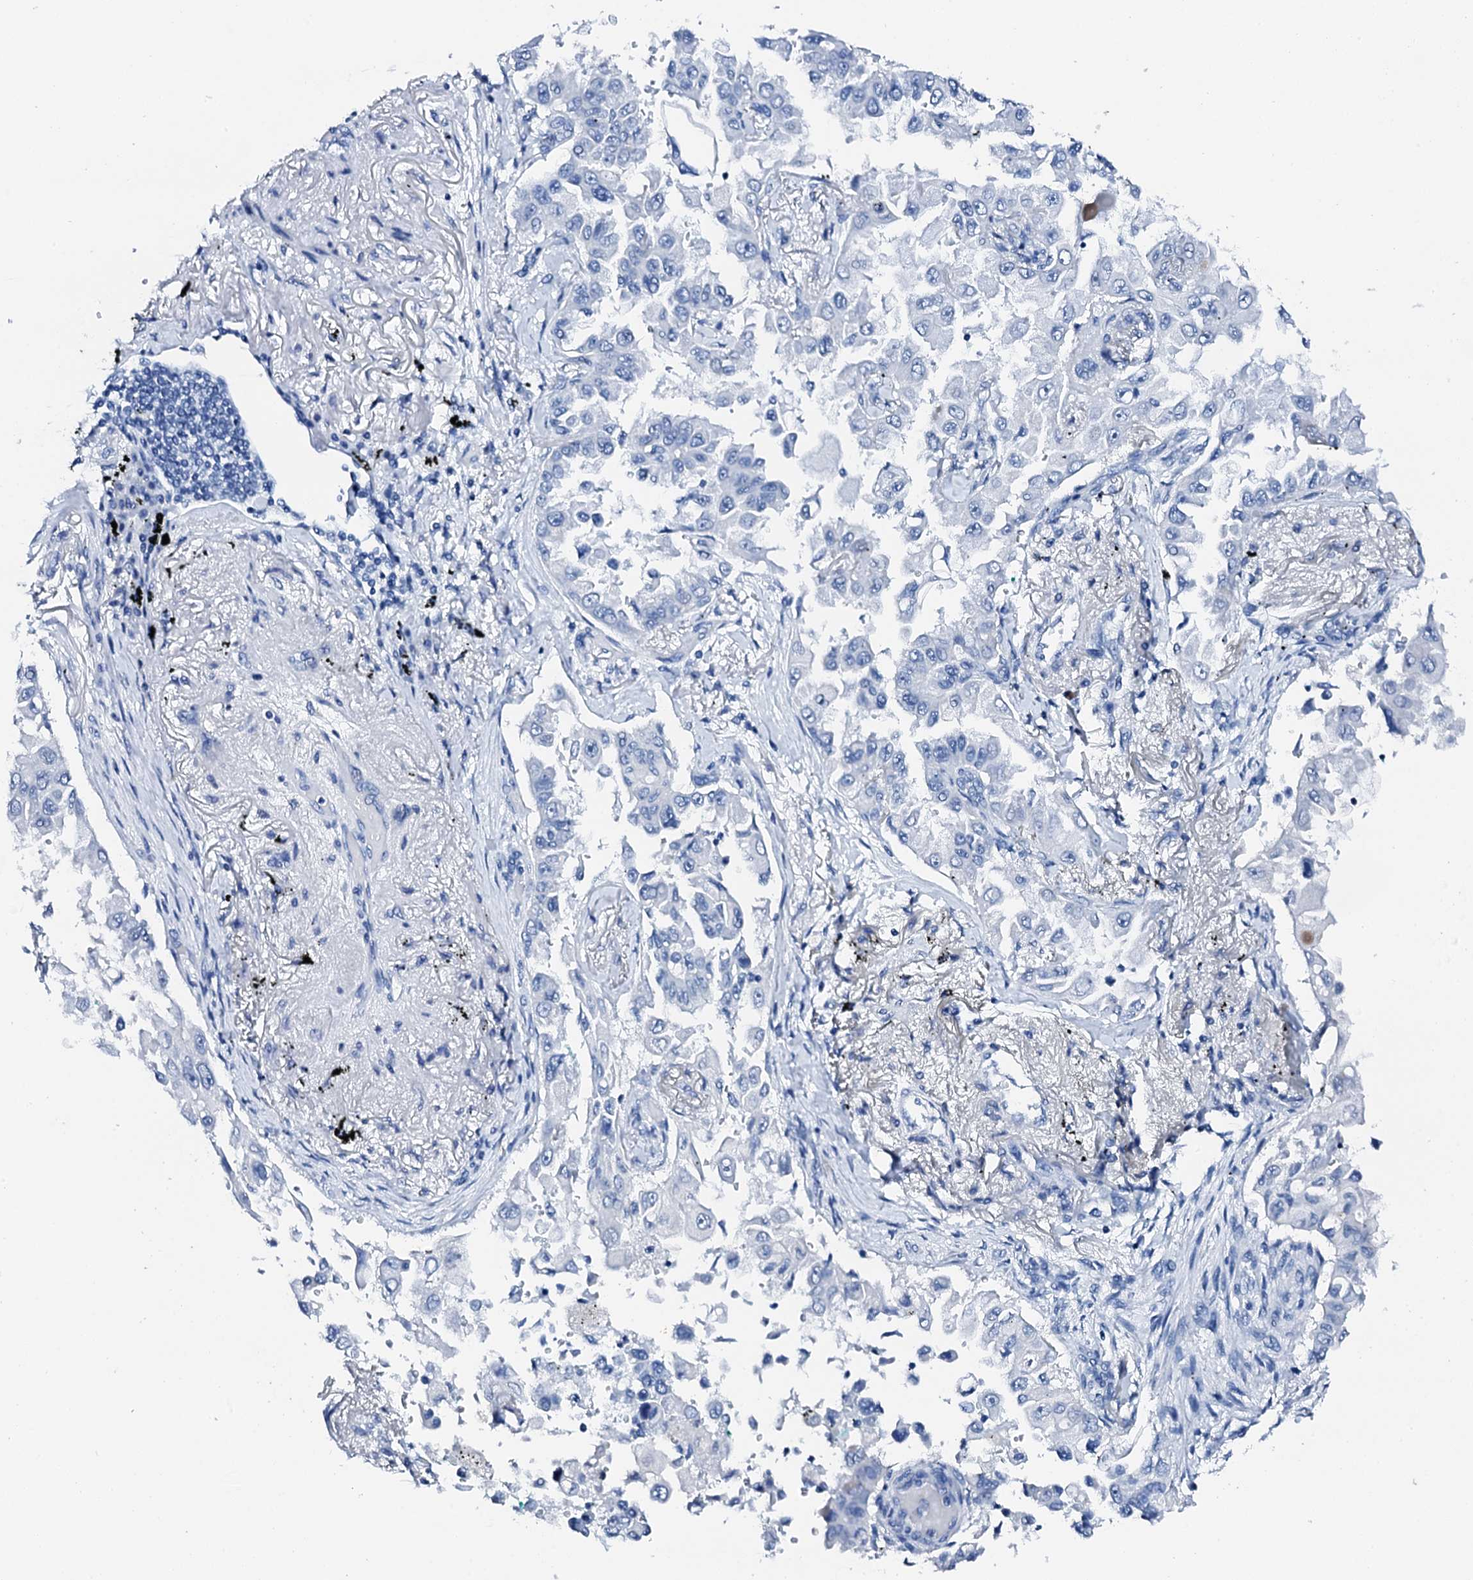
{"staining": {"intensity": "negative", "quantity": "none", "location": "none"}, "tissue": "lung cancer", "cell_type": "Tumor cells", "image_type": "cancer", "snomed": [{"axis": "morphology", "description": "Adenocarcinoma, NOS"}, {"axis": "topography", "description": "Lung"}], "caption": "The IHC photomicrograph has no significant expression in tumor cells of lung cancer (adenocarcinoma) tissue.", "gene": "PTH", "patient": {"sex": "female", "age": 67}}